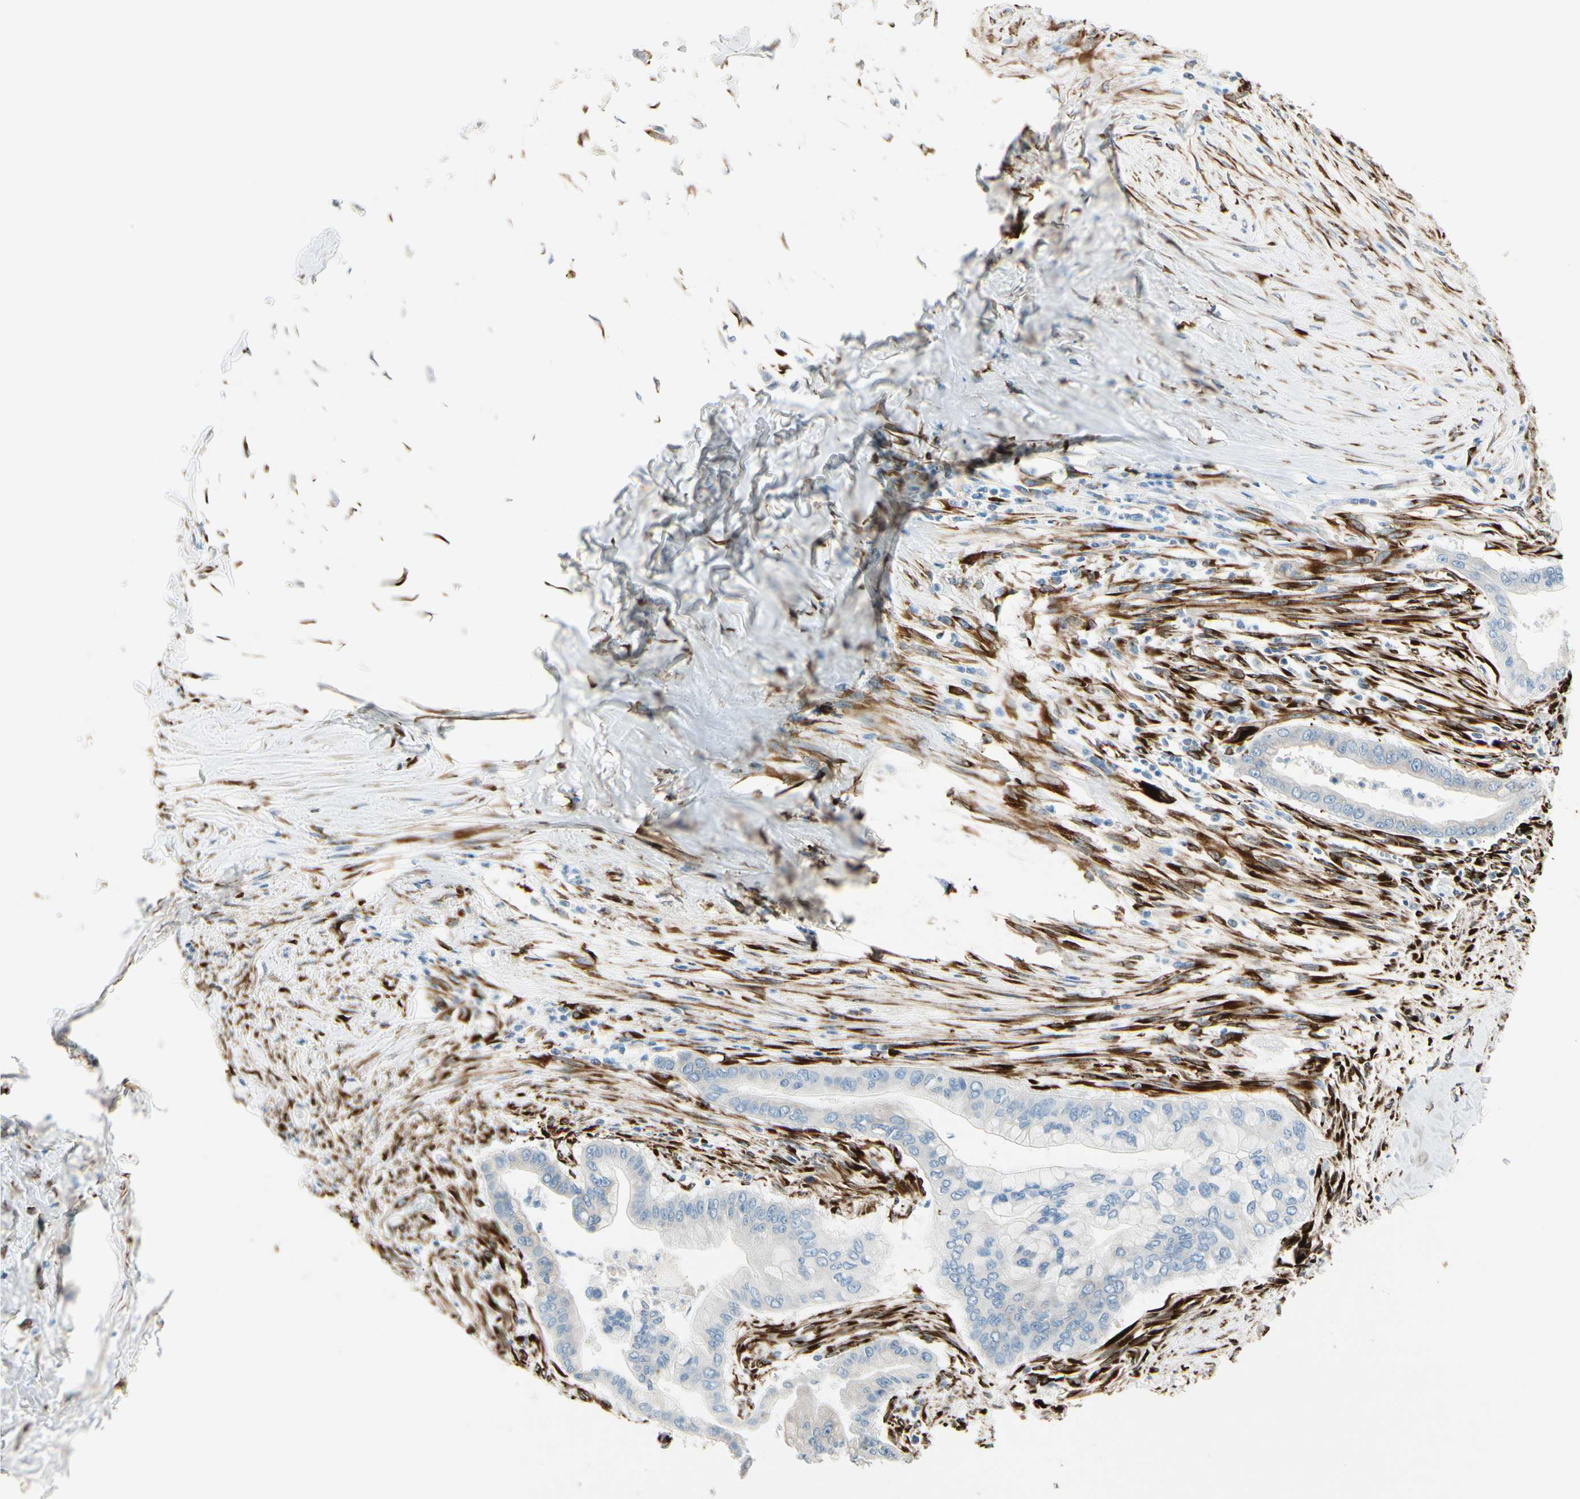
{"staining": {"intensity": "negative", "quantity": "none", "location": "none"}, "tissue": "pancreatic cancer", "cell_type": "Tumor cells", "image_type": "cancer", "snomed": [{"axis": "morphology", "description": "Adenocarcinoma, NOS"}, {"axis": "topography", "description": "Pancreas"}], "caption": "Immunohistochemical staining of adenocarcinoma (pancreatic) displays no significant staining in tumor cells.", "gene": "FKBP7", "patient": {"sex": "male", "age": 59}}